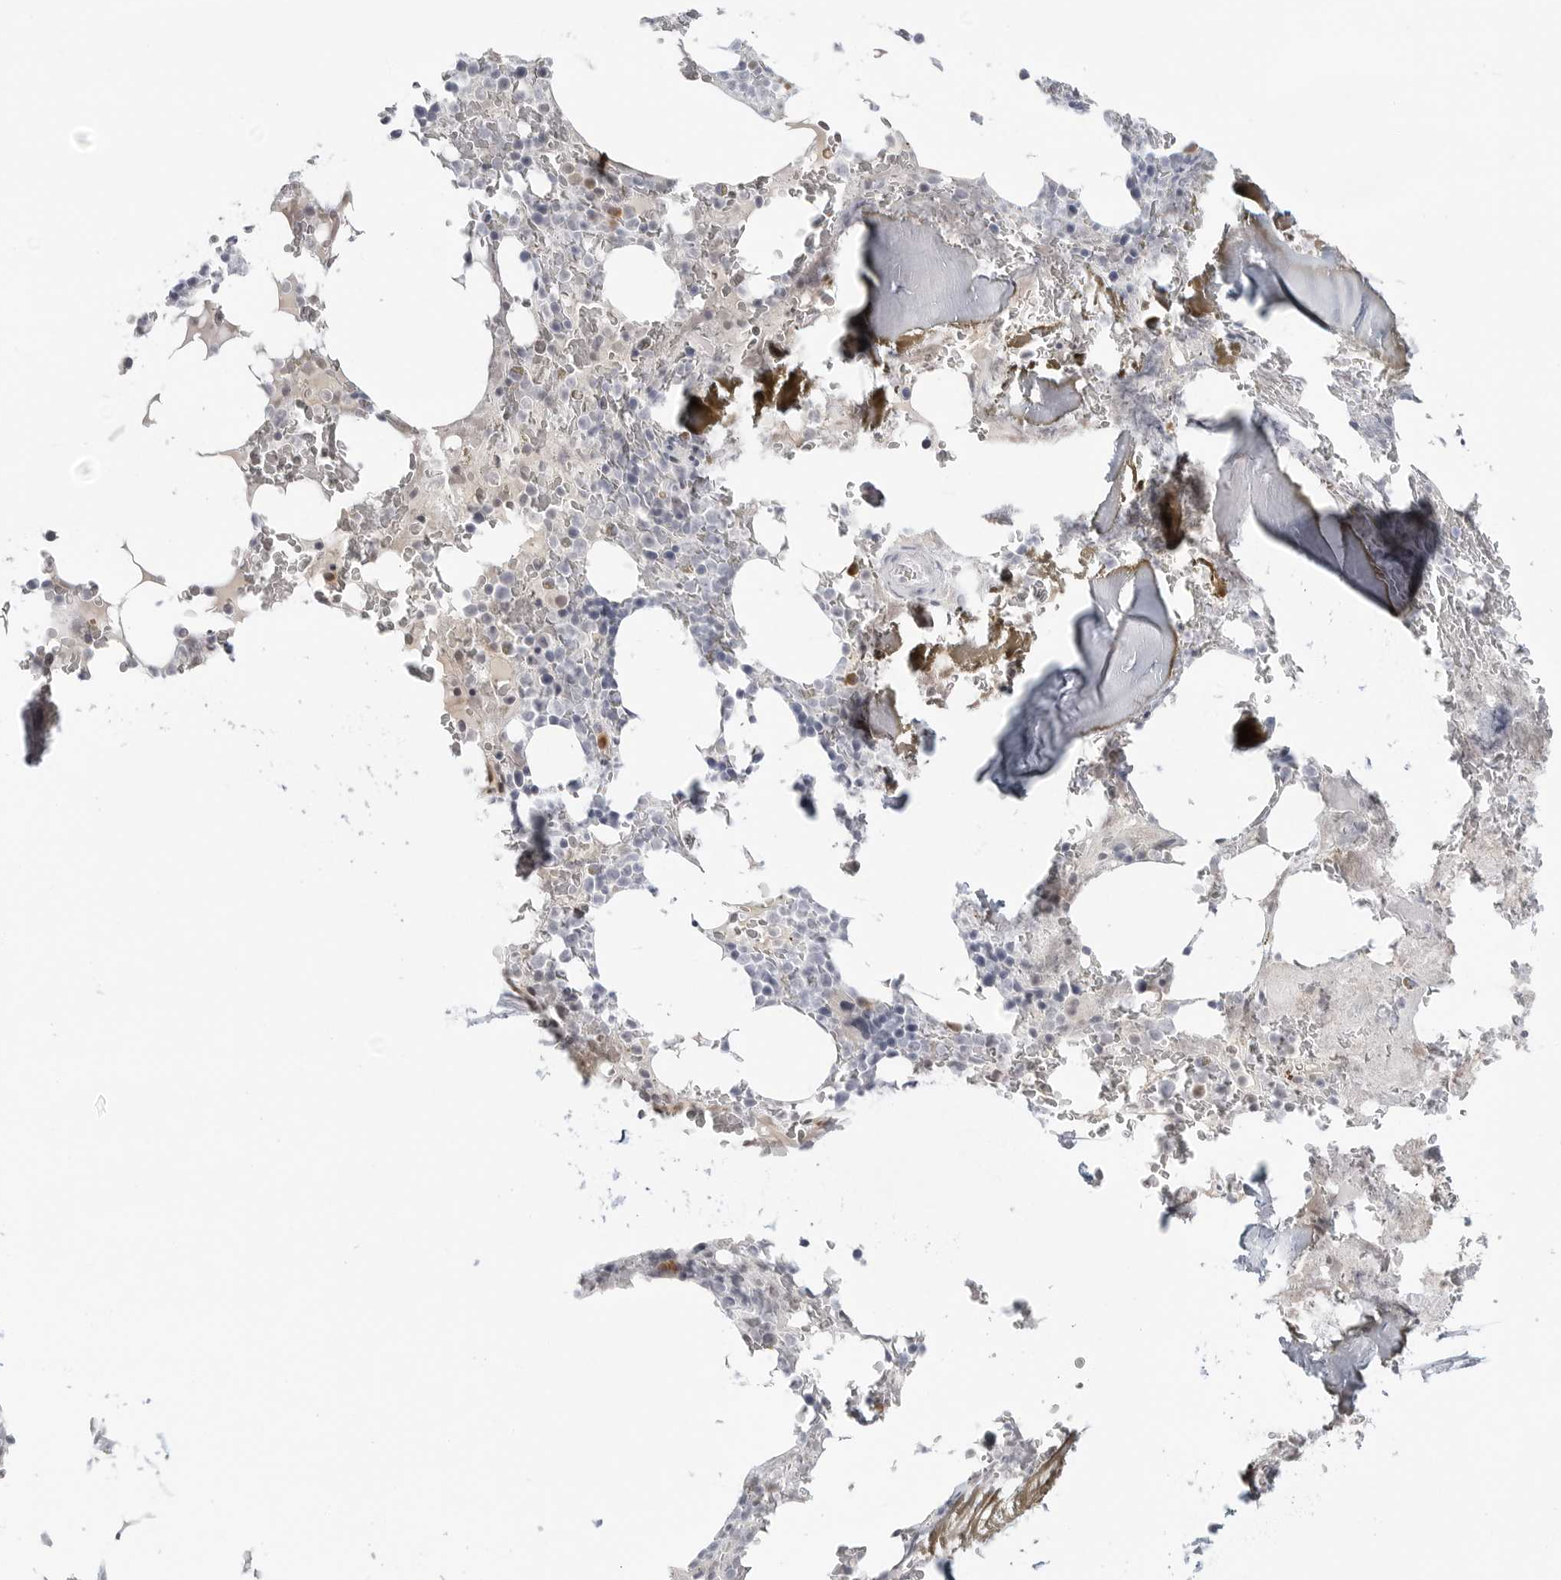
{"staining": {"intensity": "negative", "quantity": "none", "location": "none"}, "tissue": "bone marrow", "cell_type": "Hematopoietic cells", "image_type": "normal", "snomed": [{"axis": "morphology", "description": "Normal tissue, NOS"}, {"axis": "topography", "description": "Bone marrow"}], "caption": "Immunohistochemical staining of normal bone marrow shows no significant staining in hematopoietic cells. (IHC, brightfield microscopy, high magnification).", "gene": "AMPD1", "patient": {"sex": "male", "age": 58}}